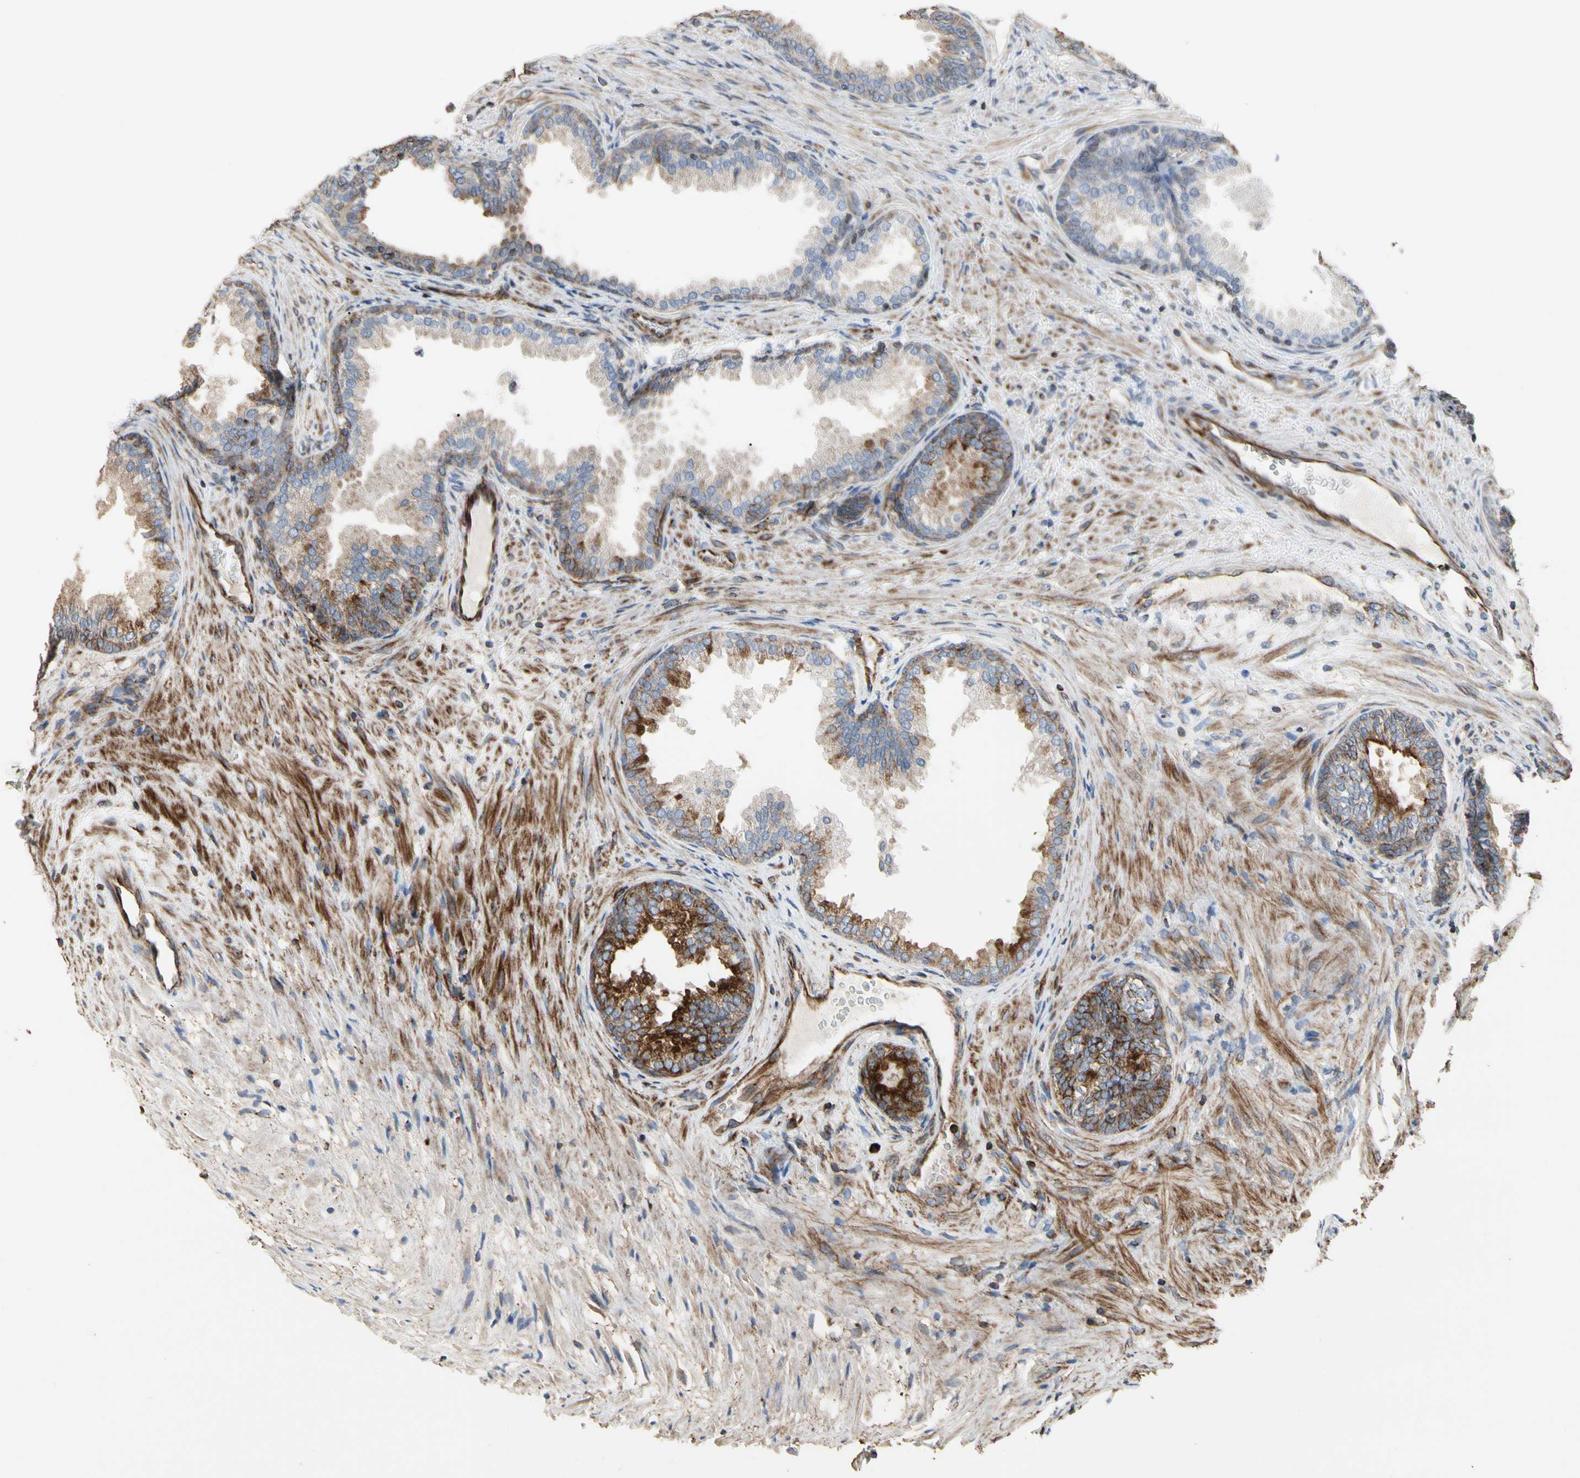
{"staining": {"intensity": "moderate", "quantity": "<25%", "location": "cytoplasmic/membranous"}, "tissue": "prostate", "cell_type": "Glandular cells", "image_type": "normal", "snomed": [{"axis": "morphology", "description": "Normal tissue, NOS"}, {"axis": "topography", "description": "Prostate"}], "caption": "An immunohistochemistry (IHC) photomicrograph of unremarkable tissue is shown. Protein staining in brown labels moderate cytoplasmic/membranous positivity in prostate within glandular cells. (Stains: DAB (3,3'-diaminobenzidine) in brown, nuclei in blue, Microscopy: brightfield microscopy at high magnification).", "gene": "TUBA1A", "patient": {"sex": "male", "age": 76}}